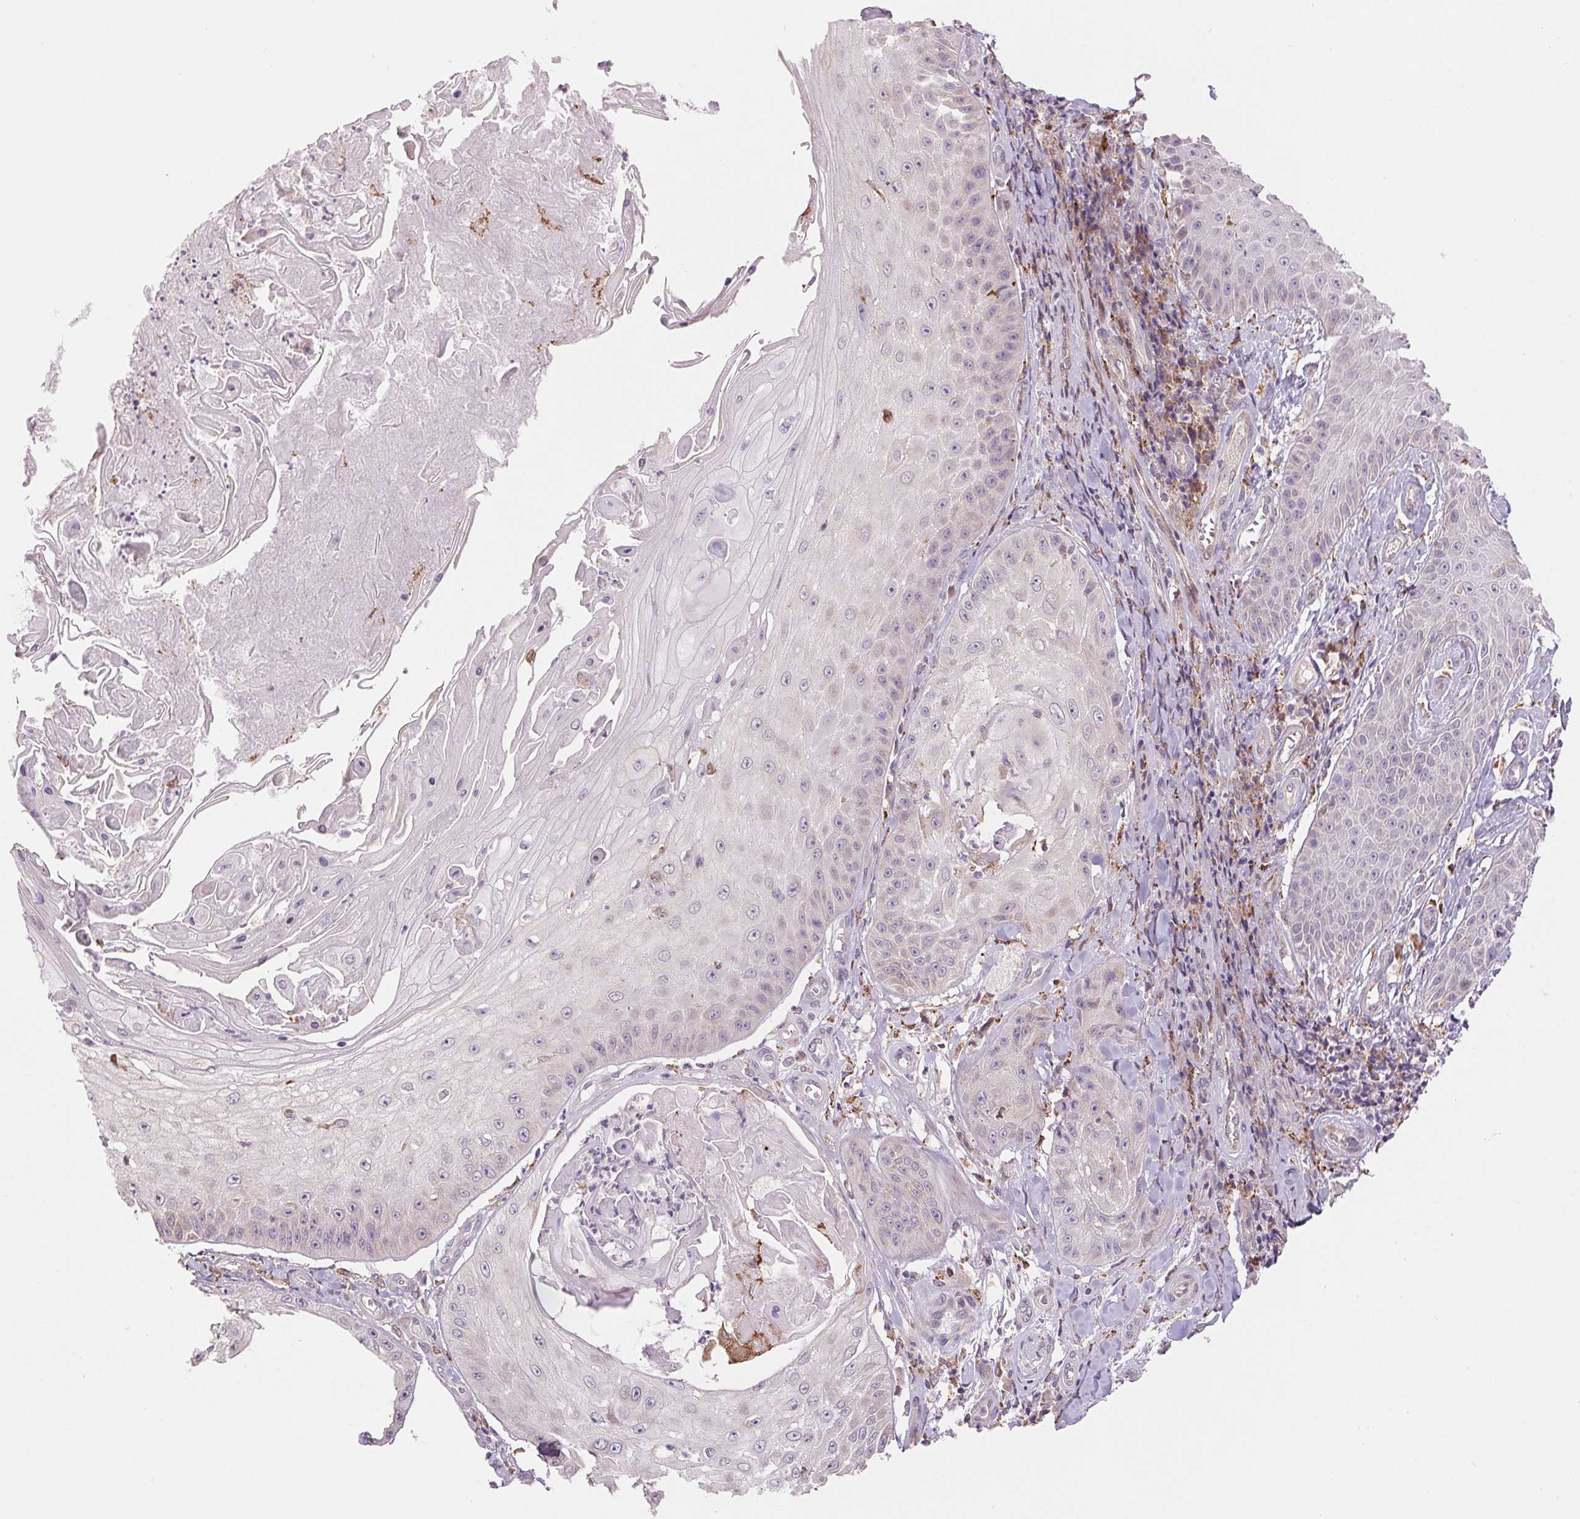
{"staining": {"intensity": "weak", "quantity": "<25%", "location": "cytoplasmic/membranous"}, "tissue": "skin cancer", "cell_type": "Tumor cells", "image_type": "cancer", "snomed": [{"axis": "morphology", "description": "Squamous cell carcinoma, NOS"}, {"axis": "topography", "description": "Skin"}], "caption": "Skin cancer was stained to show a protein in brown. There is no significant expression in tumor cells.", "gene": "KLHL20", "patient": {"sex": "male", "age": 70}}